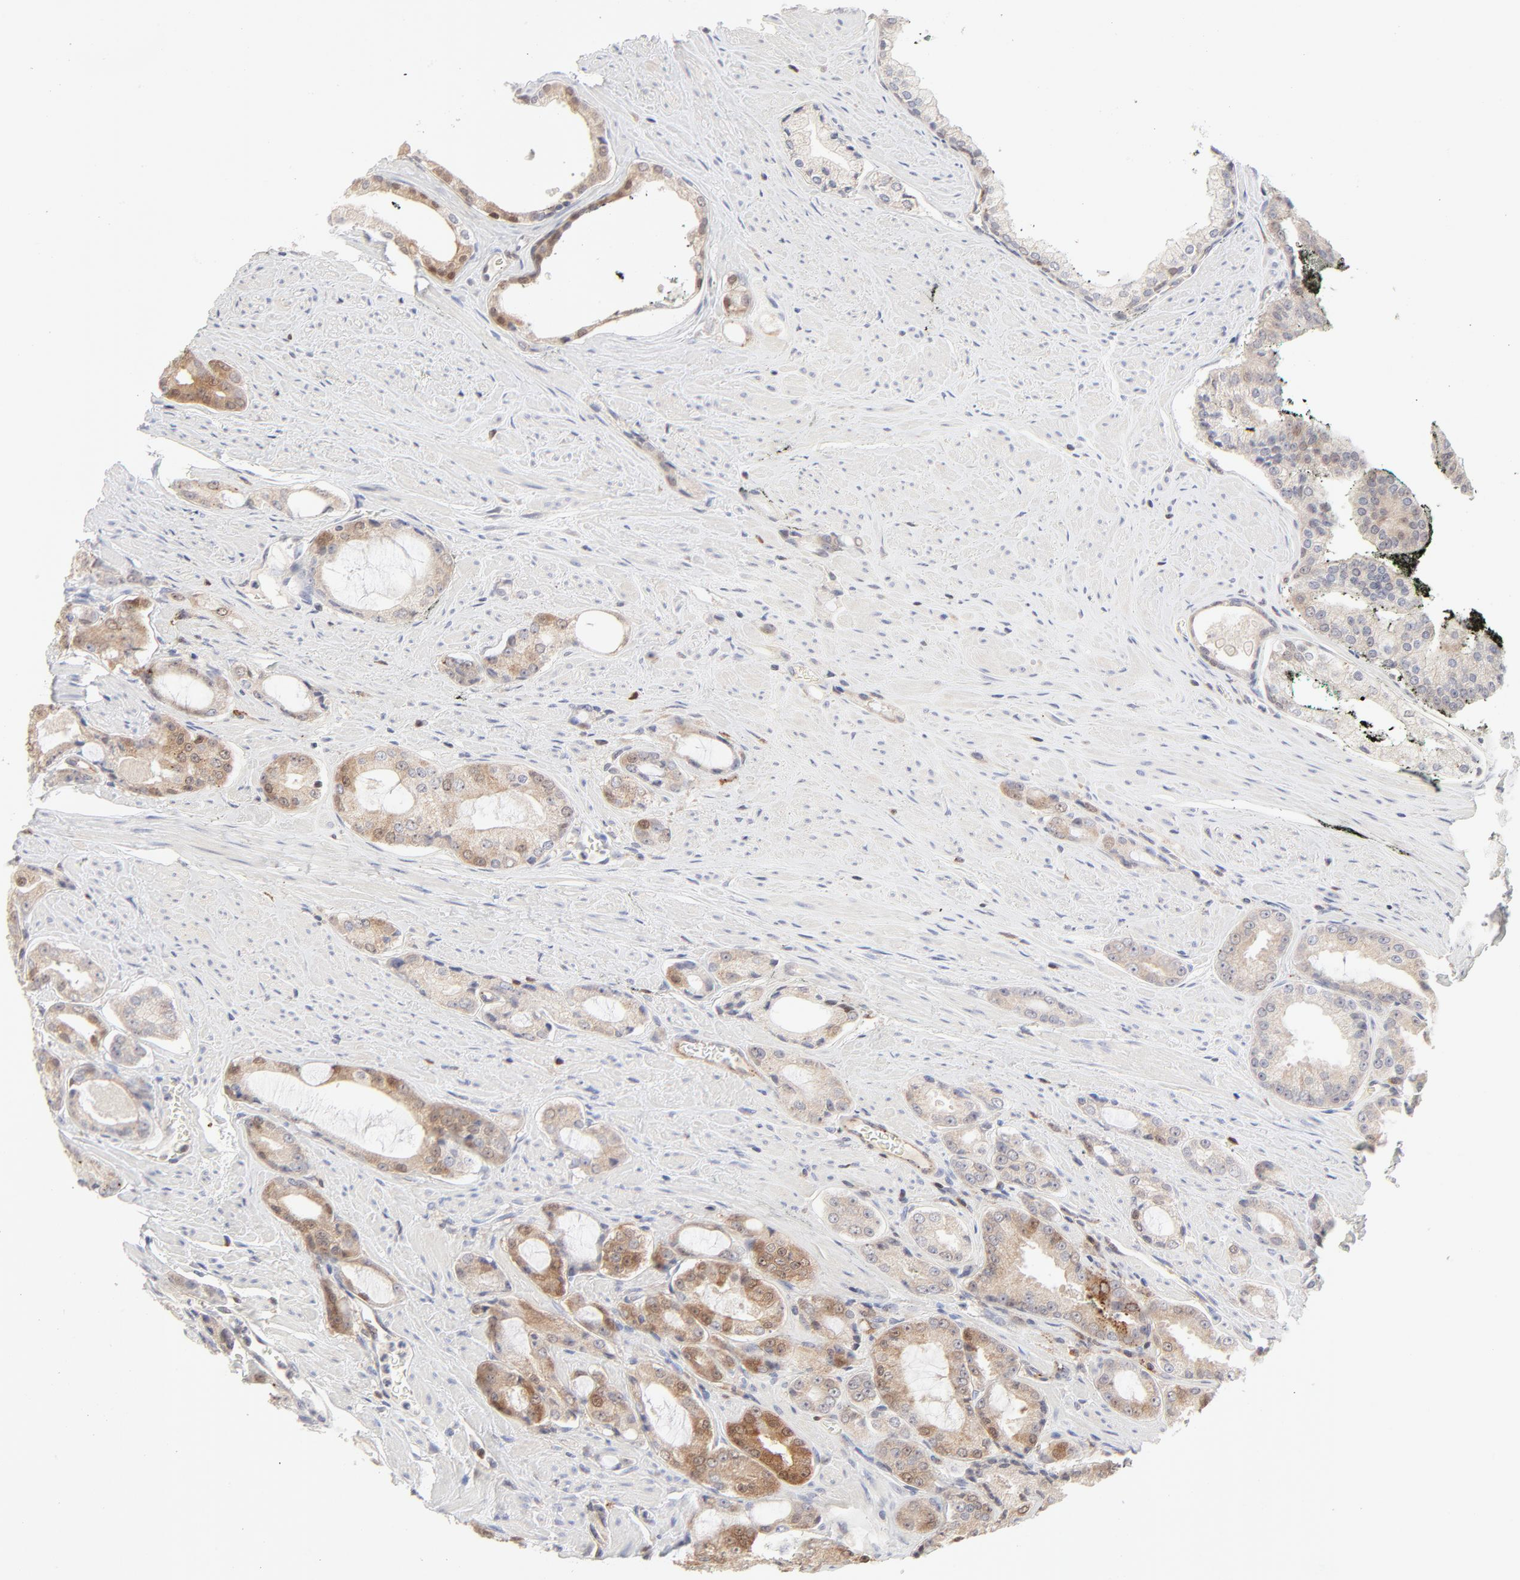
{"staining": {"intensity": "moderate", "quantity": "<25%", "location": "cytoplasmic/membranous"}, "tissue": "prostate cancer", "cell_type": "Tumor cells", "image_type": "cancer", "snomed": [{"axis": "morphology", "description": "Adenocarcinoma, Medium grade"}, {"axis": "topography", "description": "Prostate"}], "caption": "Immunohistochemical staining of prostate cancer (medium-grade adenocarcinoma) shows low levels of moderate cytoplasmic/membranous protein expression in about <25% of tumor cells.", "gene": "CDK6", "patient": {"sex": "male", "age": 60}}